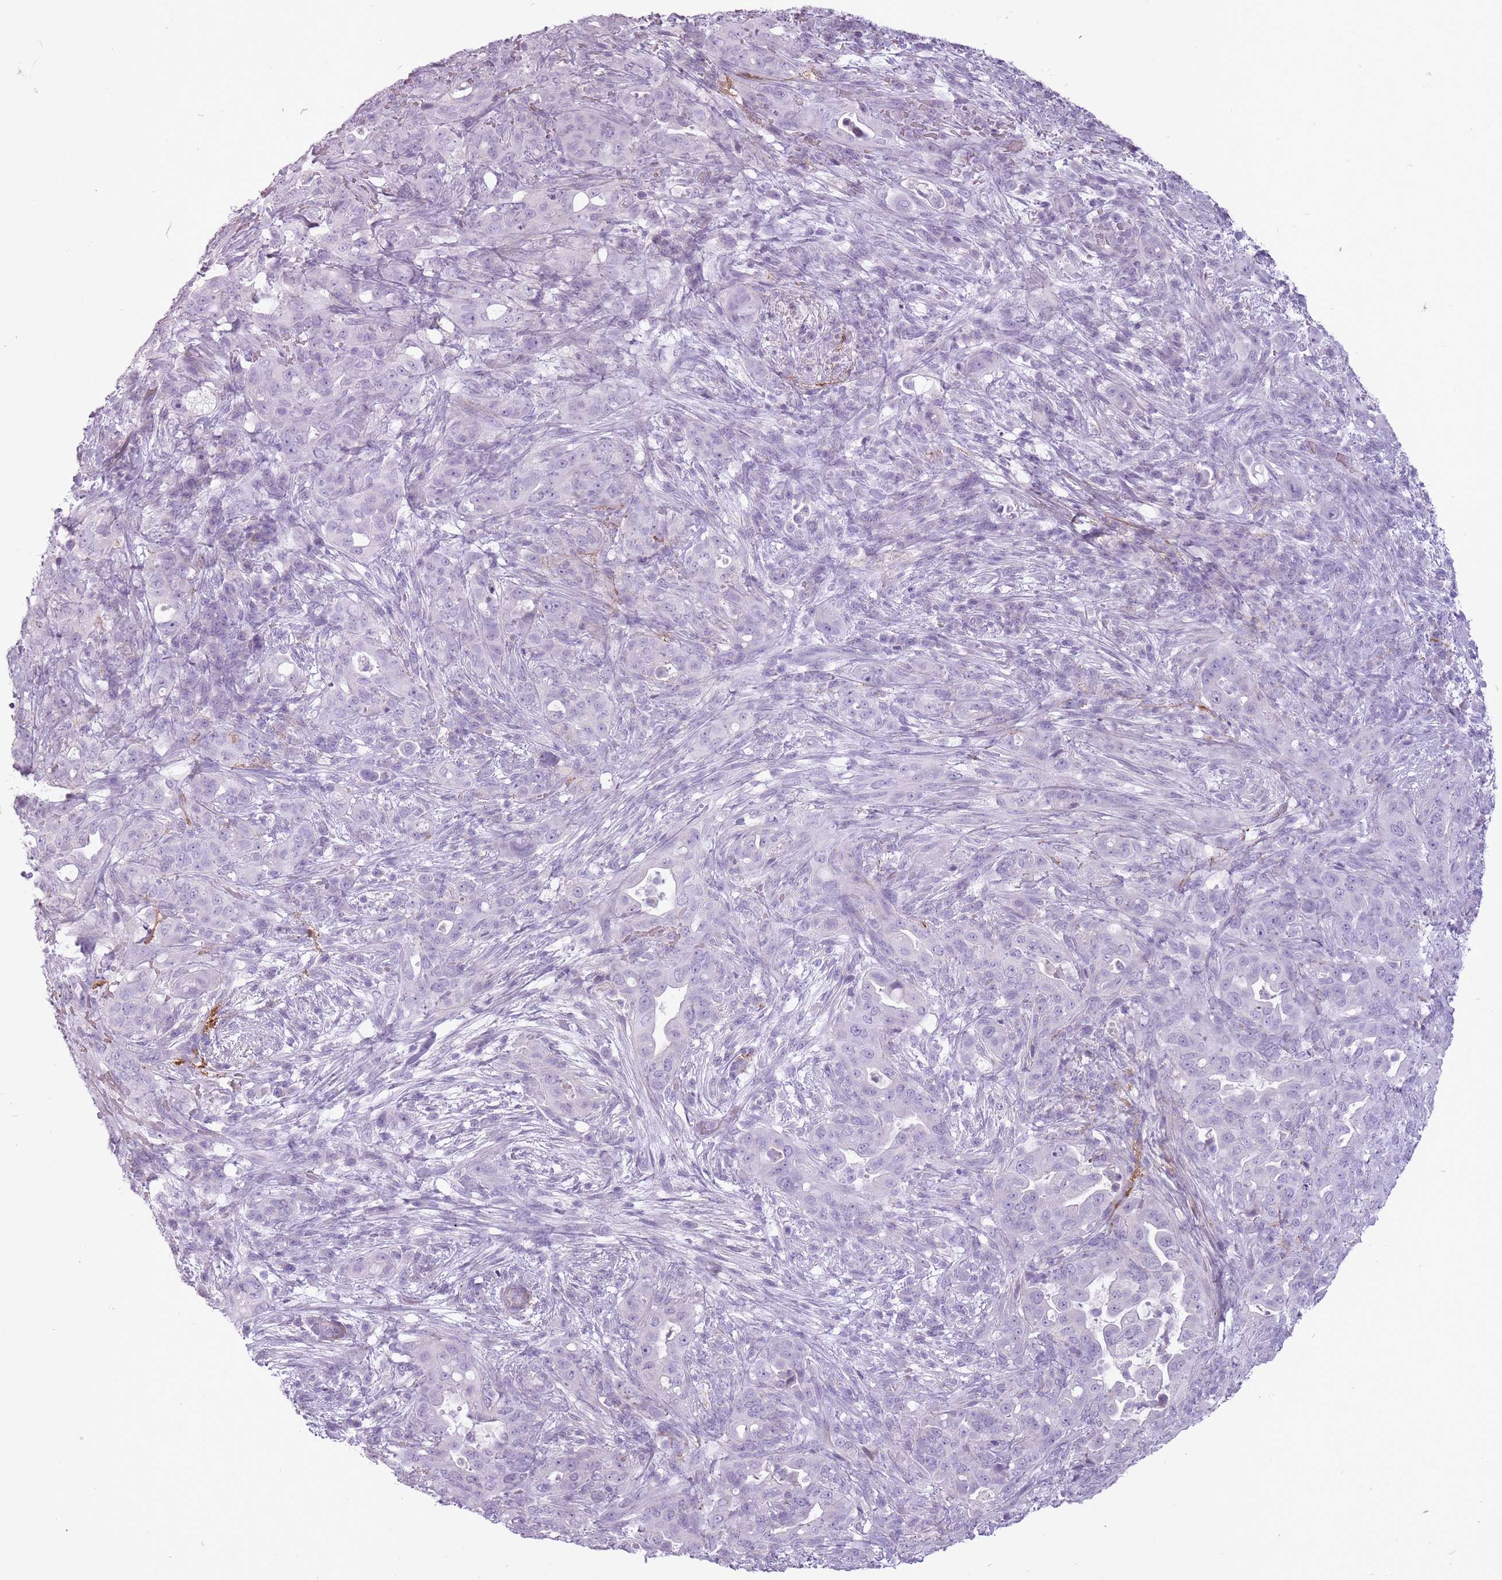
{"staining": {"intensity": "negative", "quantity": "none", "location": "none"}, "tissue": "pancreatic cancer", "cell_type": "Tumor cells", "image_type": "cancer", "snomed": [{"axis": "morphology", "description": "Normal tissue, NOS"}, {"axis": "morphology", "description": "Adenocarcinoma, NOS"}, {"axis": "topography", "description": "Lymph node"}, {"axis": "topography", "description": "Pancreas"}], "caption": "Photomicrograph shows no protein expression in tumor cells of pancreatic cancer tissue. (IHC, brightfield microscopy, high magnification).", "gene": "RFX4", "patient": {"sex": "female", "age": 67}}